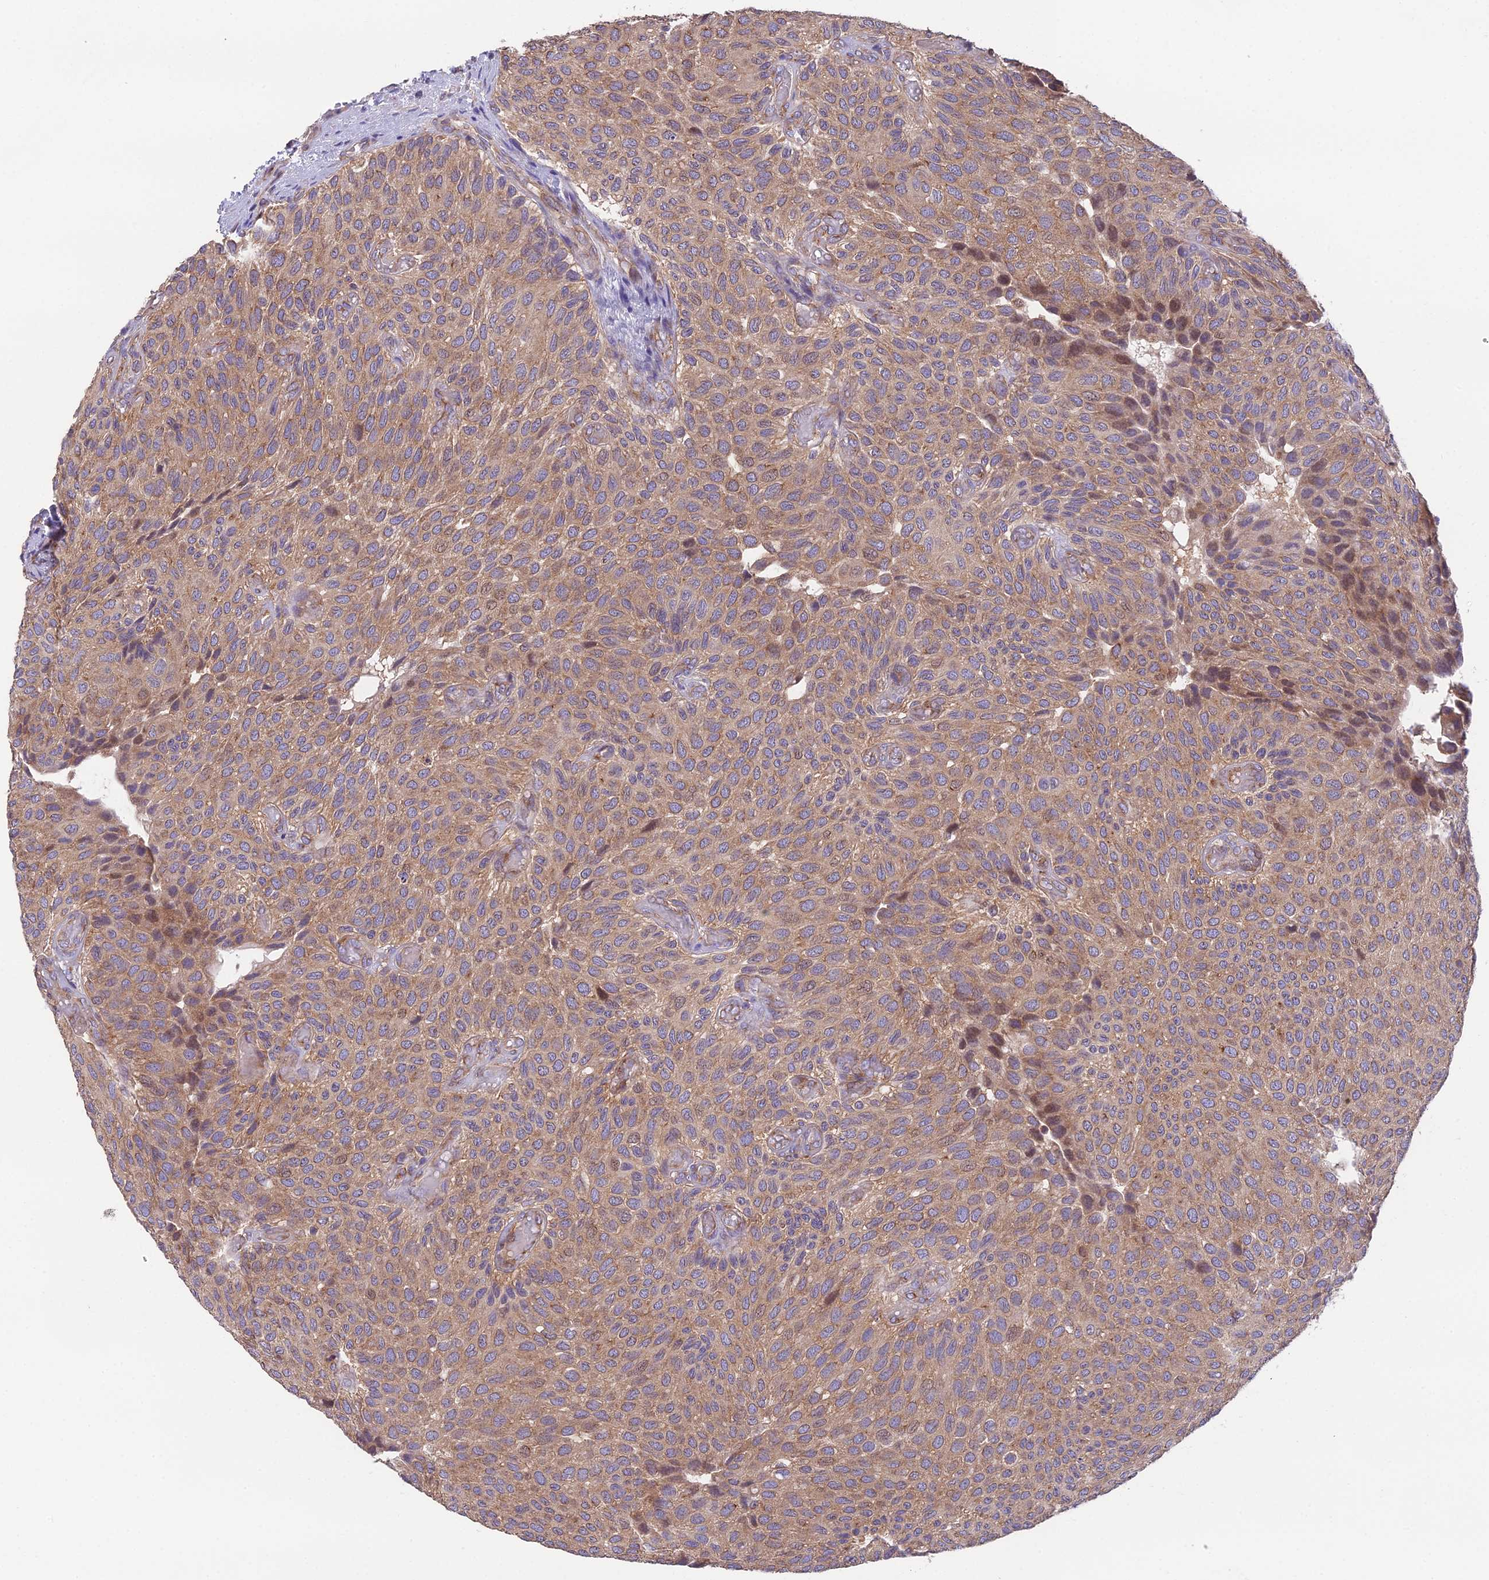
{"staining": {"intensity": "moderate", "quantity": ">75%", "location": "cytoplasmic/membranous"}, "tissue": "urothelial cancer", "cell_type": "Tumor cells", "image_type": "cancer", "snomed": [{"axis": "morphology", "description": "Urothelial carcinoma, Low grade"}, {"axis": "topography", "description": "Urinary bladder"}], "caption": "Protein analysis of urothelial cancer tissue demonstrates moderate cytoplasmic/membranous positivity in approximately >75% of tumor cells.", "gene": "BLOC1S4", "patient": {"sex": "male", "age": 89}}